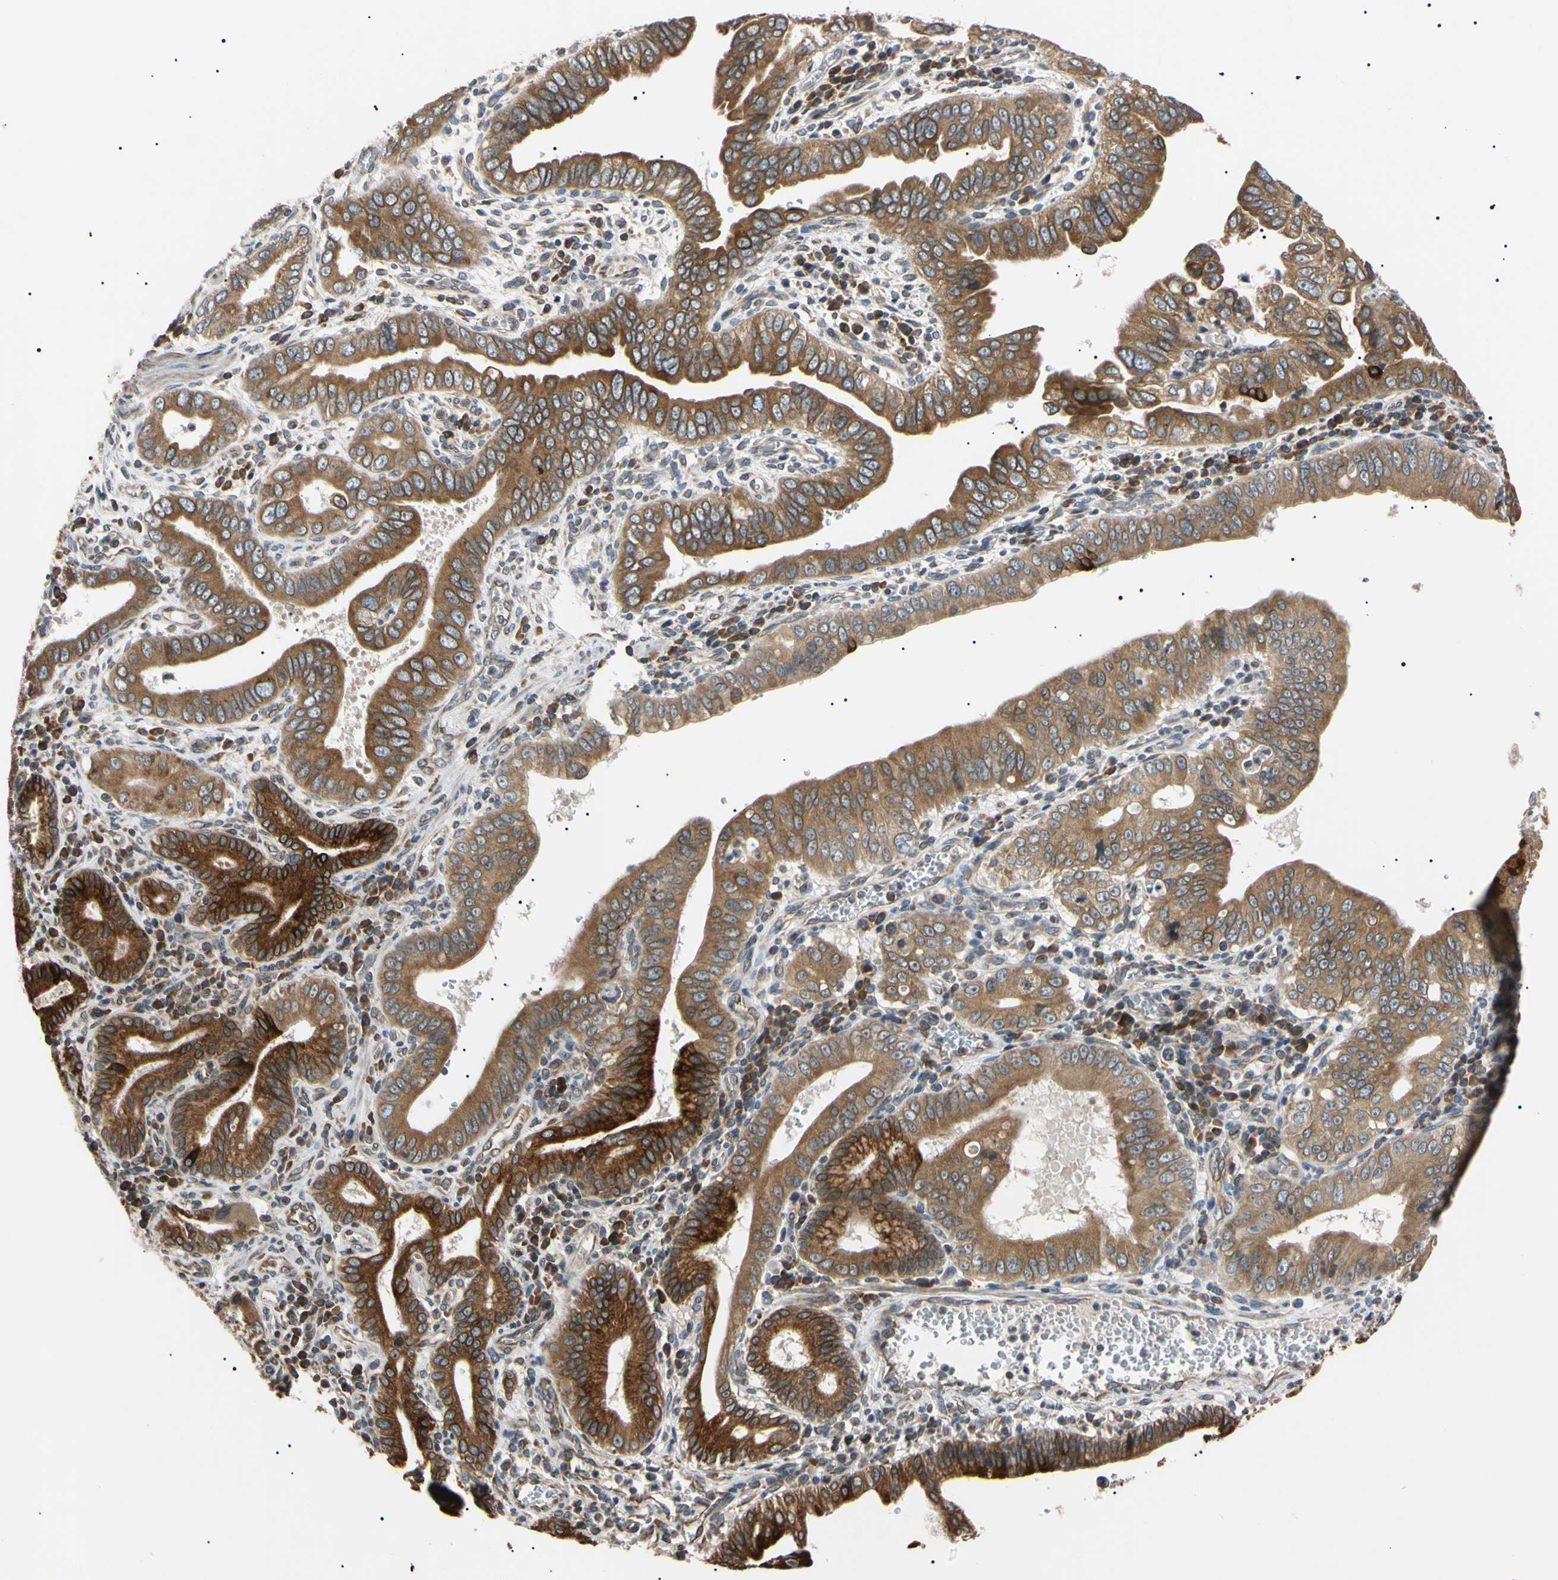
{"staining": {"intensity": "strong", "quantity": ">75%", "location": "cytoplasmic/membranous"}, "tissue": "pancreatic cancer", "cell_type": "Tumor cells", "image_type": "cancer", "snomed": [{"axis": "morphology", "description": "Normal tissue, NOS"}, {"axis": "topography", "description": "Lymph node"}], "caption": "A photomicrograph of human pancreatic cancer stained for a protein shows strong cytoplasmic/membranous brown staining in tumor cells.", "gene": "VAPA", "patient": {"sex": "male", "age": 50}}